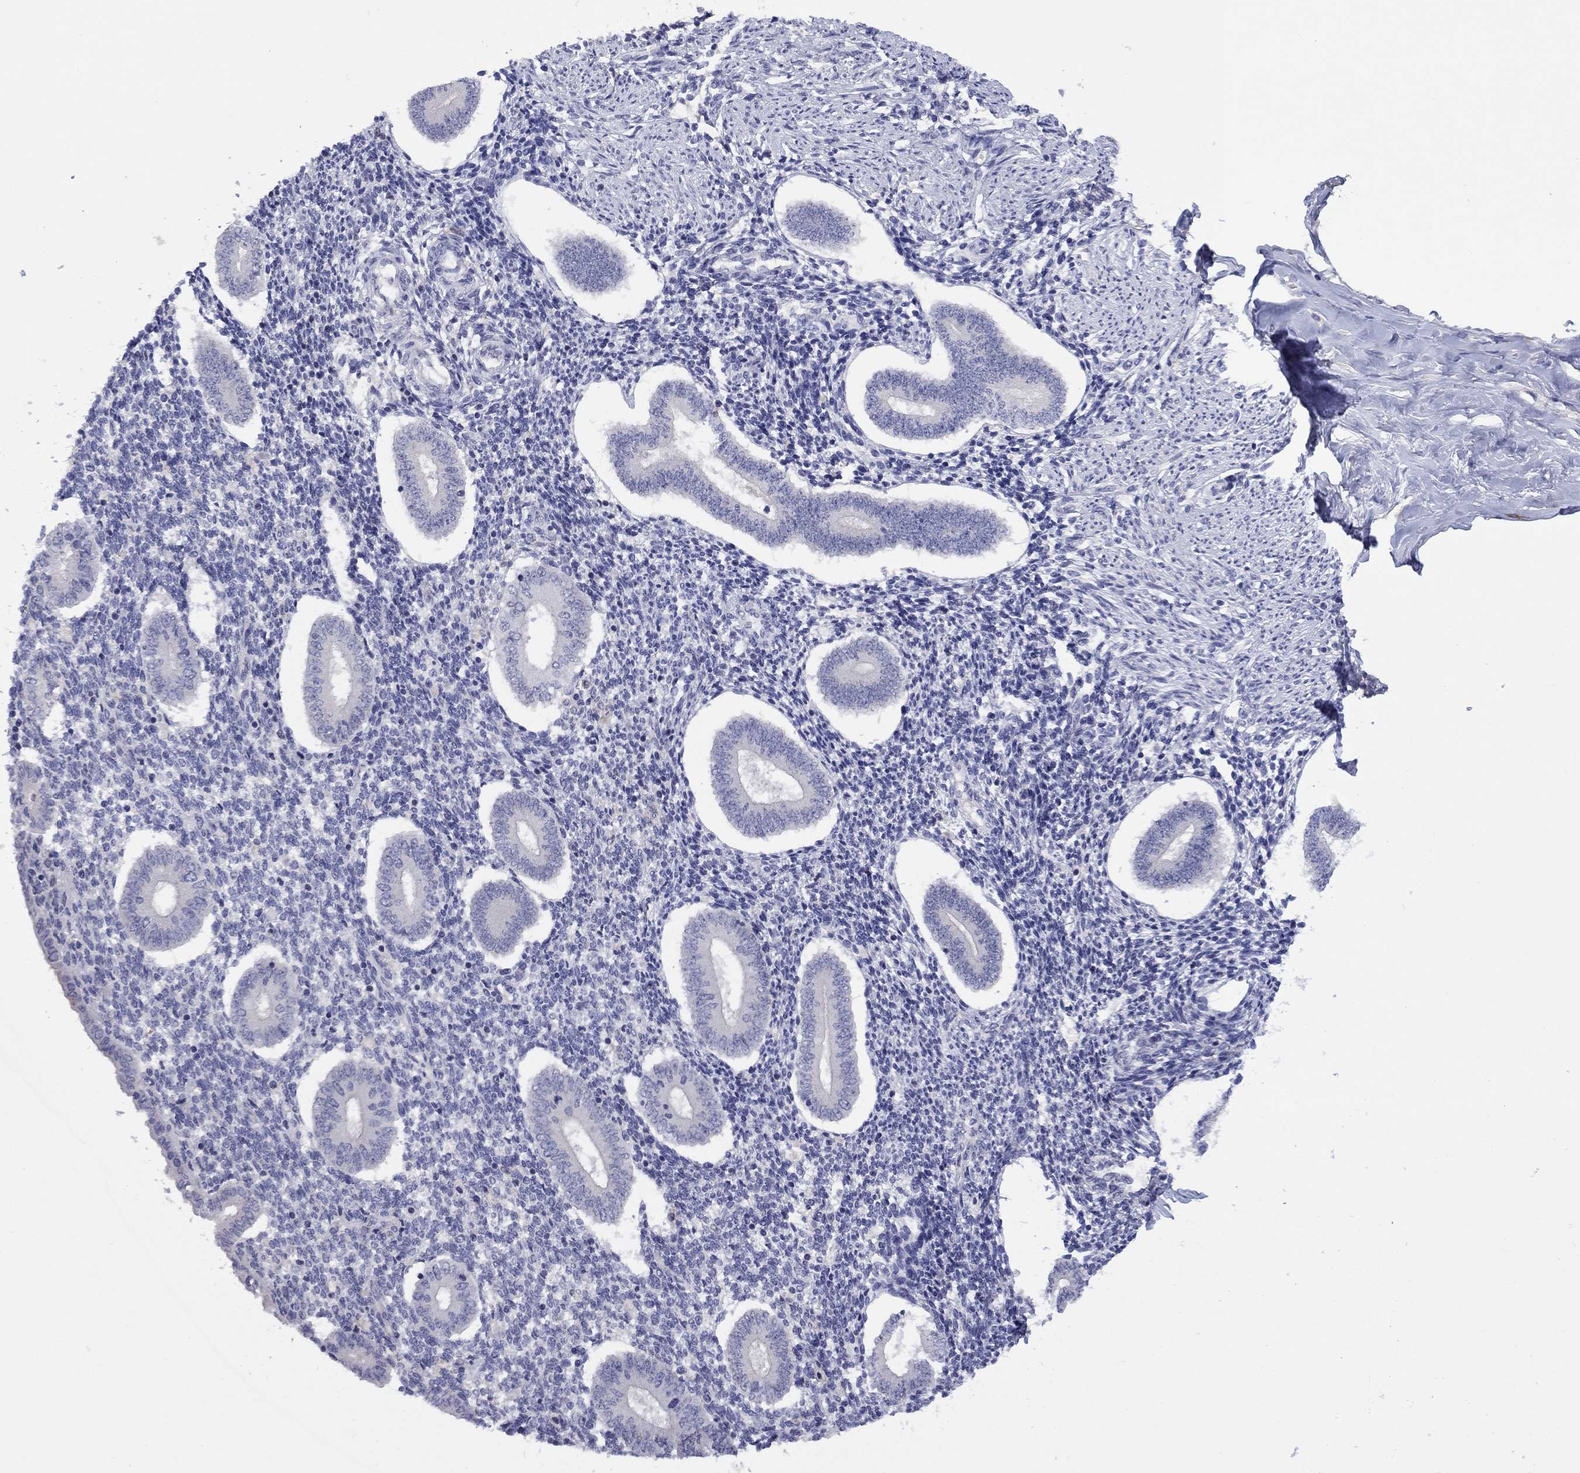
{"staining": {"intensity": "negative", "quantity": "none", "location": "none"}, "tissue": "endometrium", "cell_type": "Cells in endometrial stroma", "image_type": "normal", "snomed": [{"axis": "morphology", "description": "Normal tissue, NOS"}, {"axis": "topography", "description": "Endometrium"}], "caption": "An immunohistochemistry histopathology image of normal endometrium is shown. There is no staining in cells in endometrial stroma of endometrium. (Brightfield microscopy of DAB immunohistochemistry at high magnification).", "gene": "CYP2B6", "patient": {"sex": "female", "age": 40}}